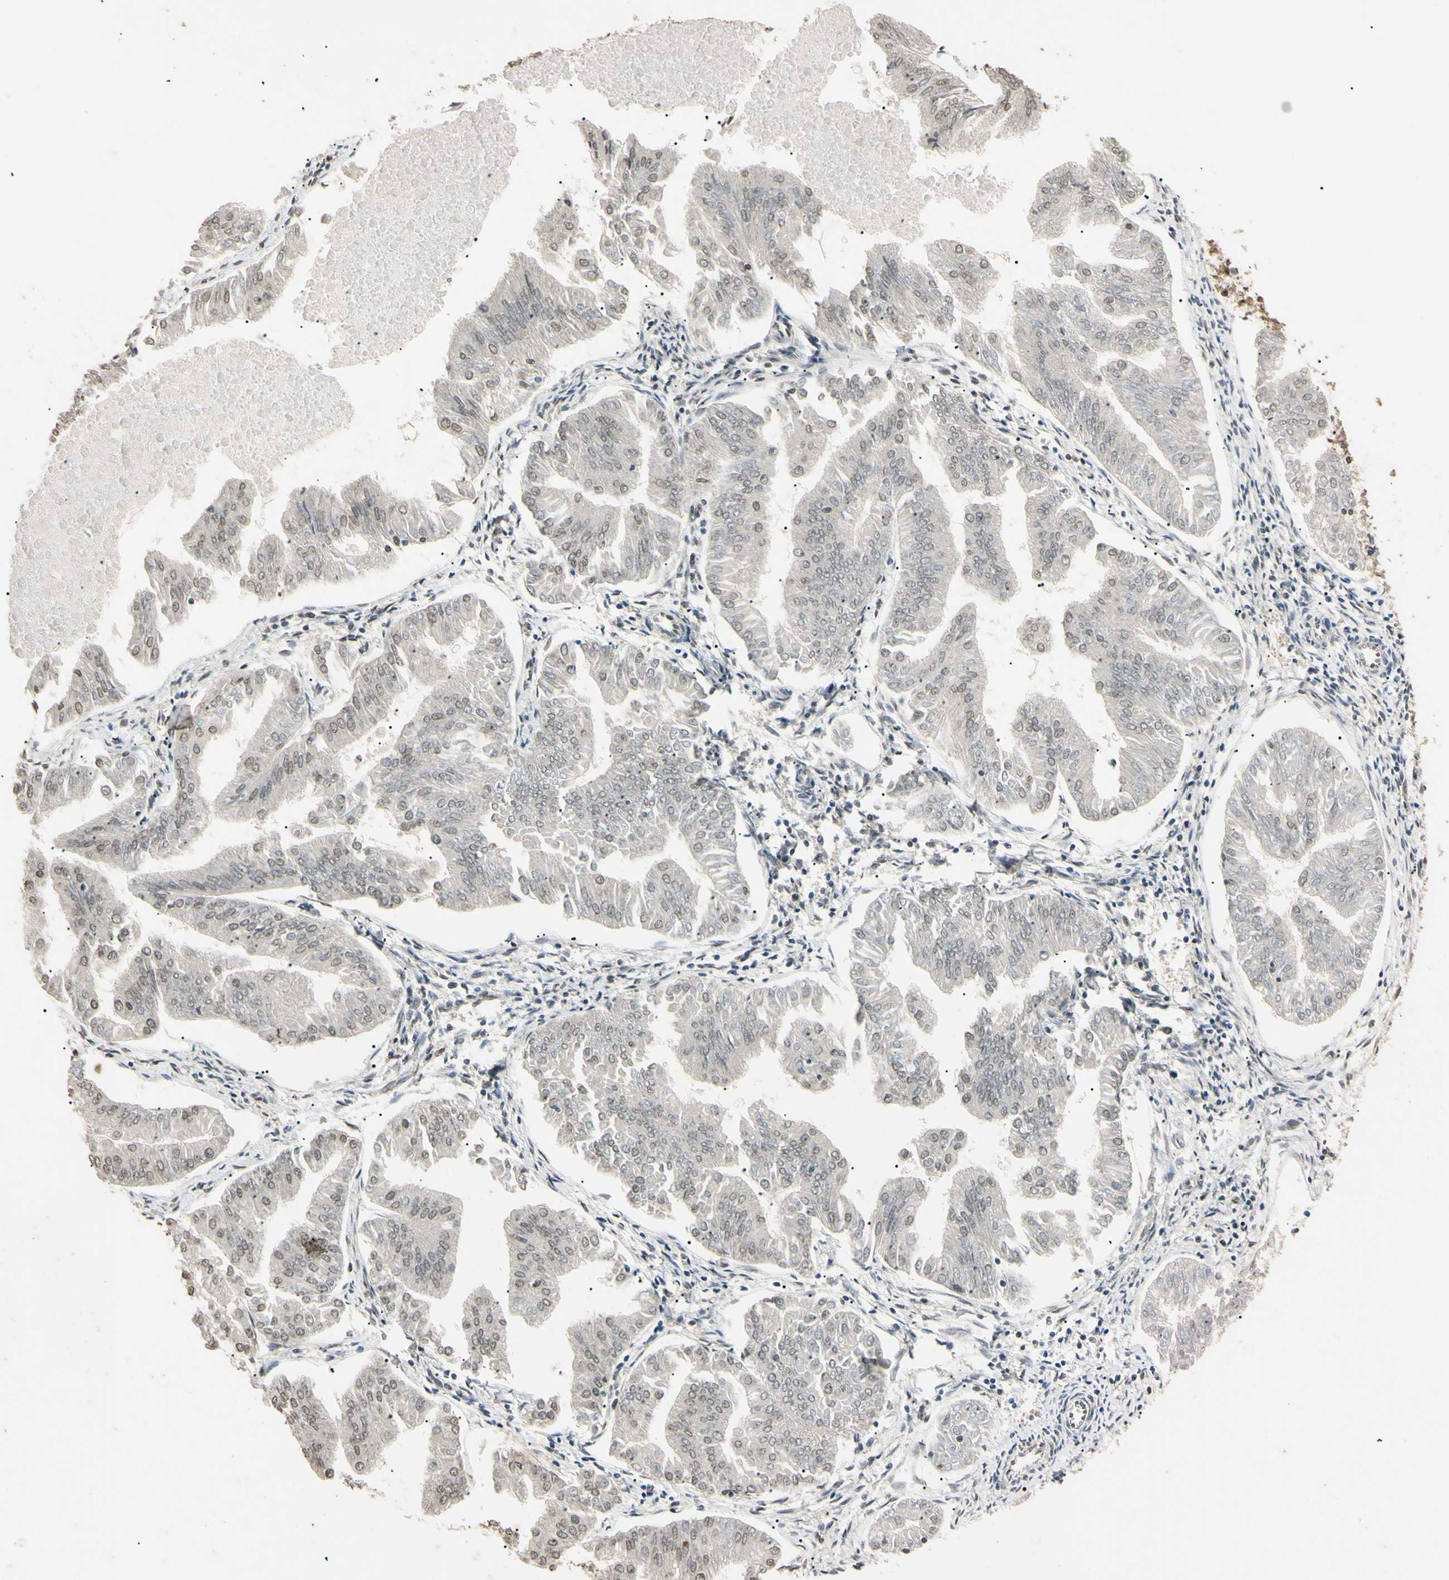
{"staining": {"intensity": "moderate", "quantity": "<25%", "location": "cytoplasmic/membranous,nuclear"}, "tissue": "endometrial cancer", "cell_type": "Tumor cells", "image_type": "cancer", "snomed": [{"axis": "morphology", "description": "Adenocarcinoma, NOS"}, {"axis": "topography", "description": "Endometrium"}], "caption": "Endometrial cancer was stained to show a protein in brown. There is low levels of moderate cytoplasmic/membranous and nuclear positivity in about <25% of tumor cells.", "gene": "EPN1", "patient": {"sex": "female", "age": 53}}